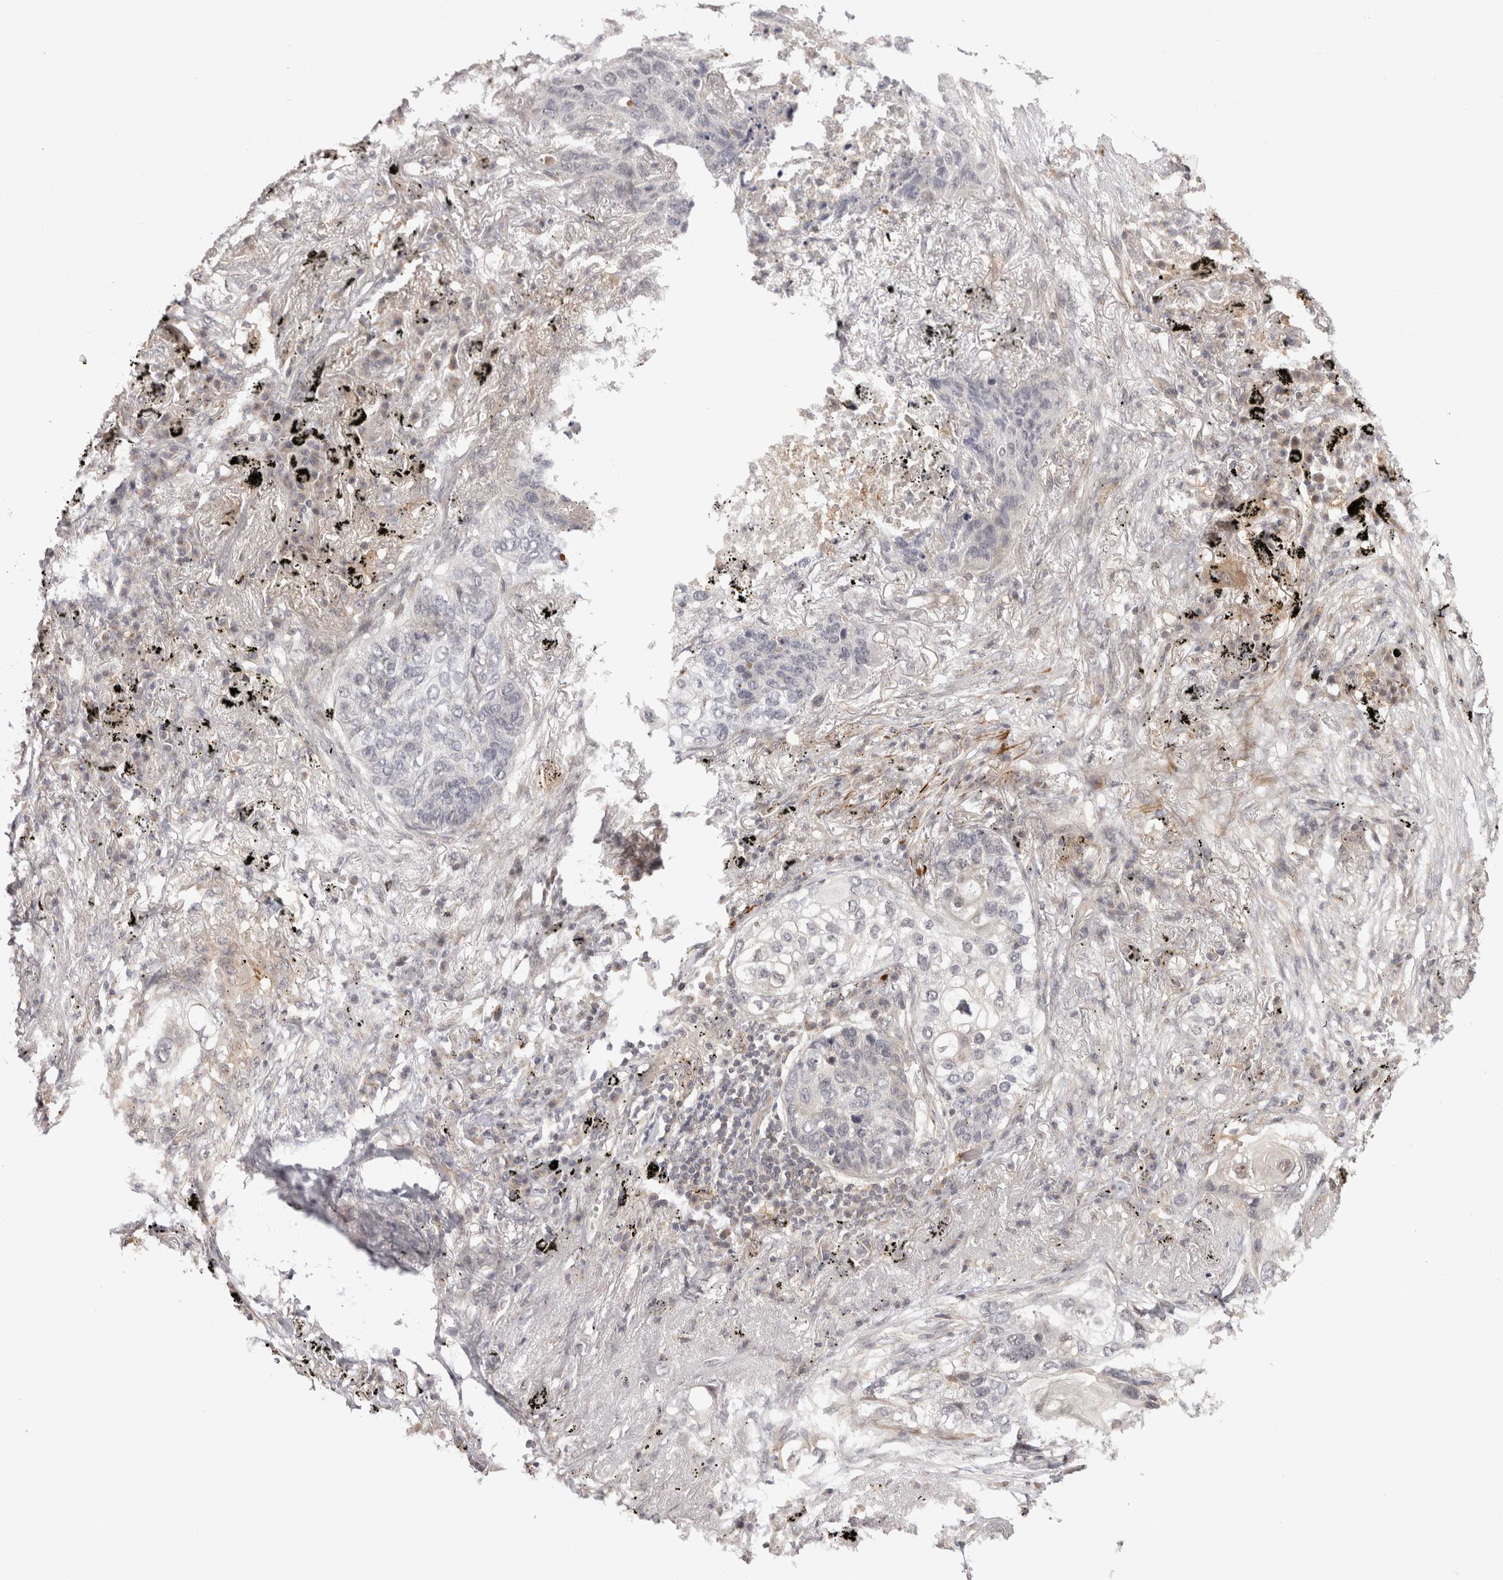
{"staining": {"intensity": "negative", "quantity": "none", "location": "none"}, "tissue": "lung cancer", "cell_type": "Tumor cells", "image_type": "cancer", "snomed": [{"axis": "morphology", "description": "Squamous cell carcinoma, NOS"}, {"axis": "topography", "description": "Lung"}], "caption": "Lung cancer was stained to show a protein in brown. There is no significant expression in tumor cells.", "gene": "ZNF318", "patient": {"sex": "female", "age": 63}}